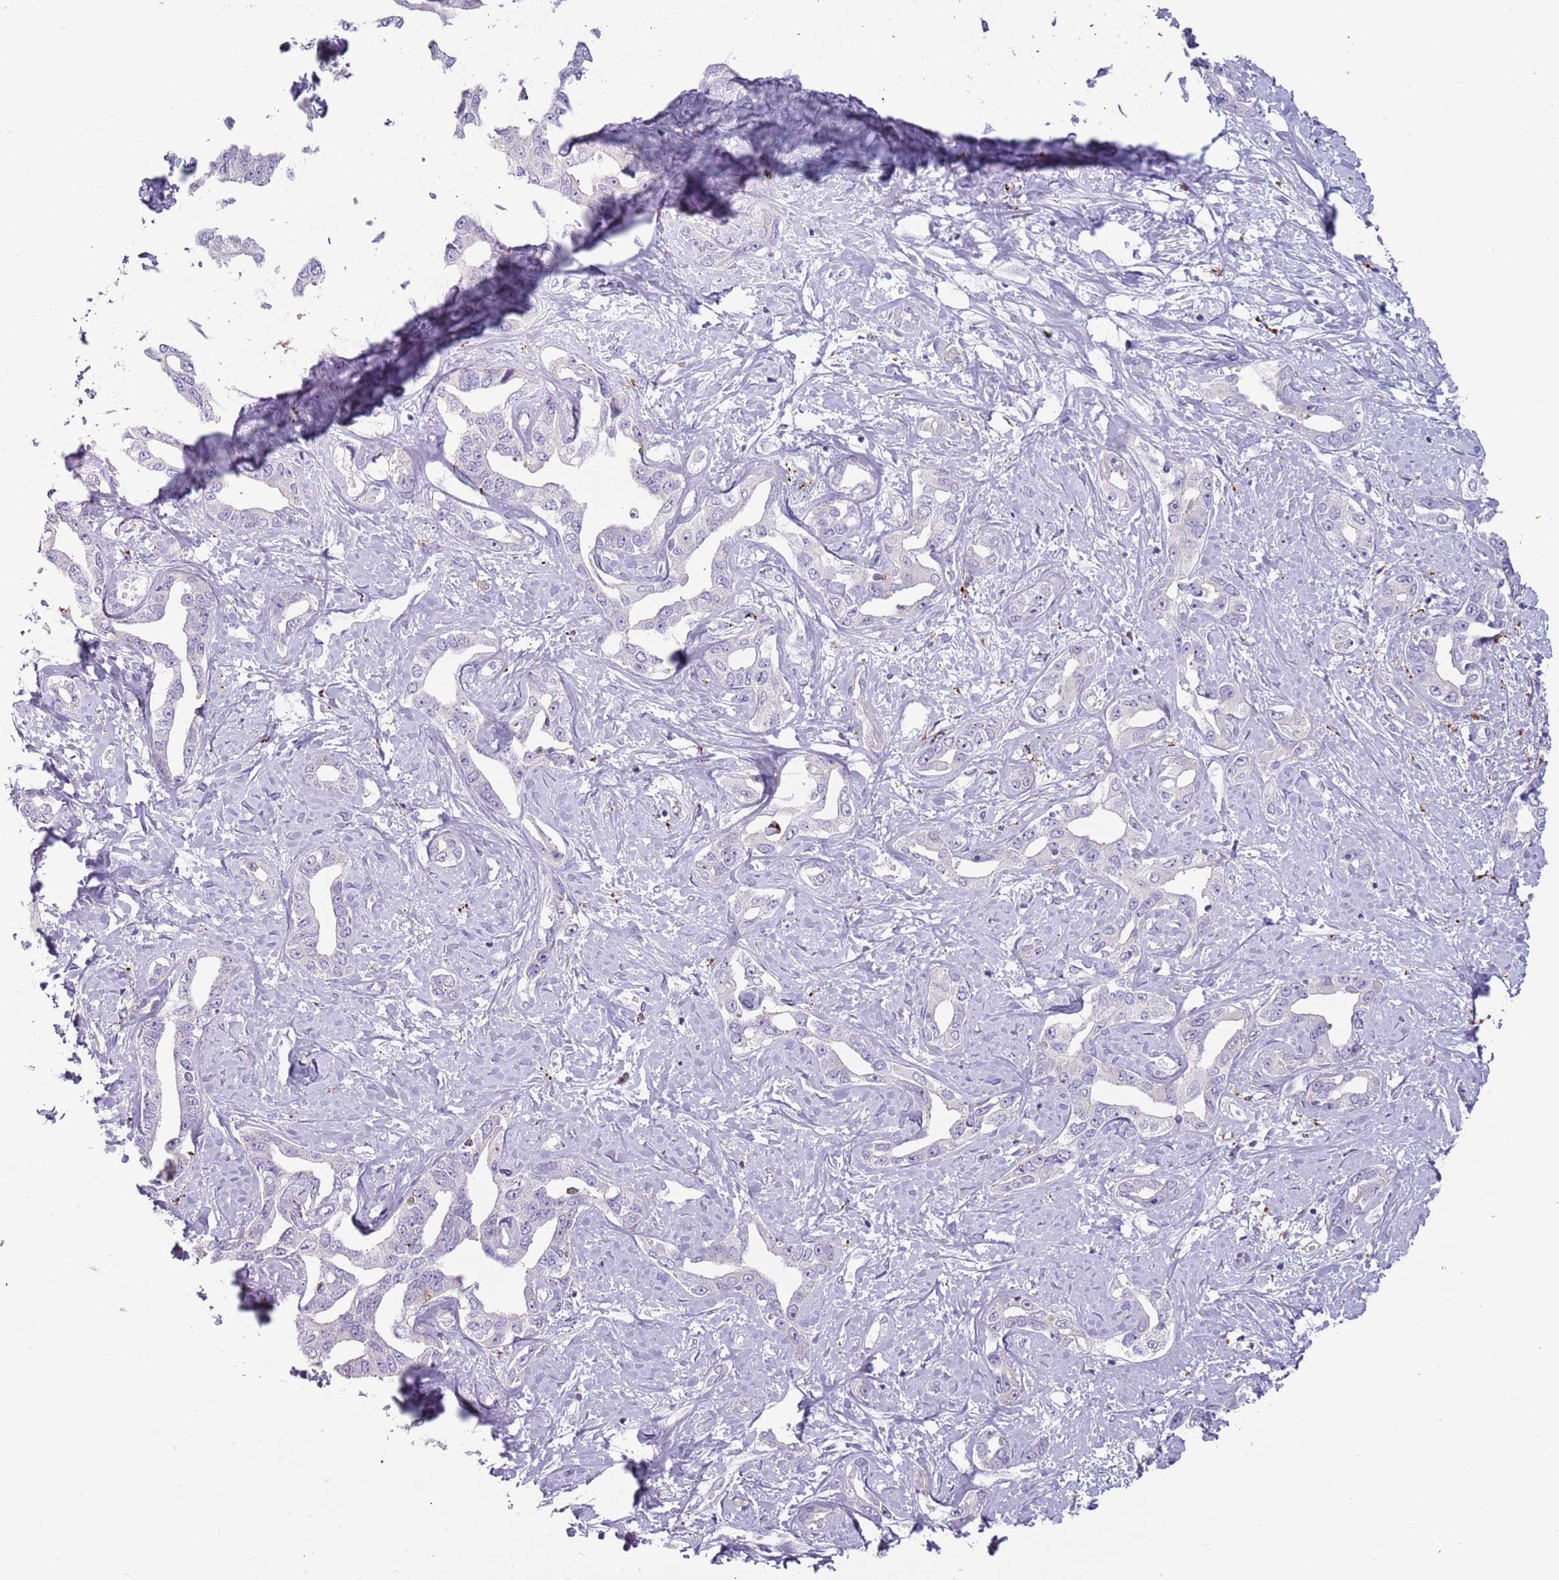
{"staining": {"intensity": "negative", "quantity": "none", "location": "none"}, "tissue": "liver cancer", "cell_type": "Tumor cells", "image_type": "cancer", "snomed": [{"axis": "morphology", "description": "Cholangiocarcinoma"}, {"axis": "topography", "description": "Liver"}], "caption": "There is no significant staining in tumor cells of liver cancer (cholangiocarcinoma). (Immunohistochemistry, brightfield microscopy, high magnification).", "gene": "NWD2", "patient": {"sex": "male", "age": 59}}